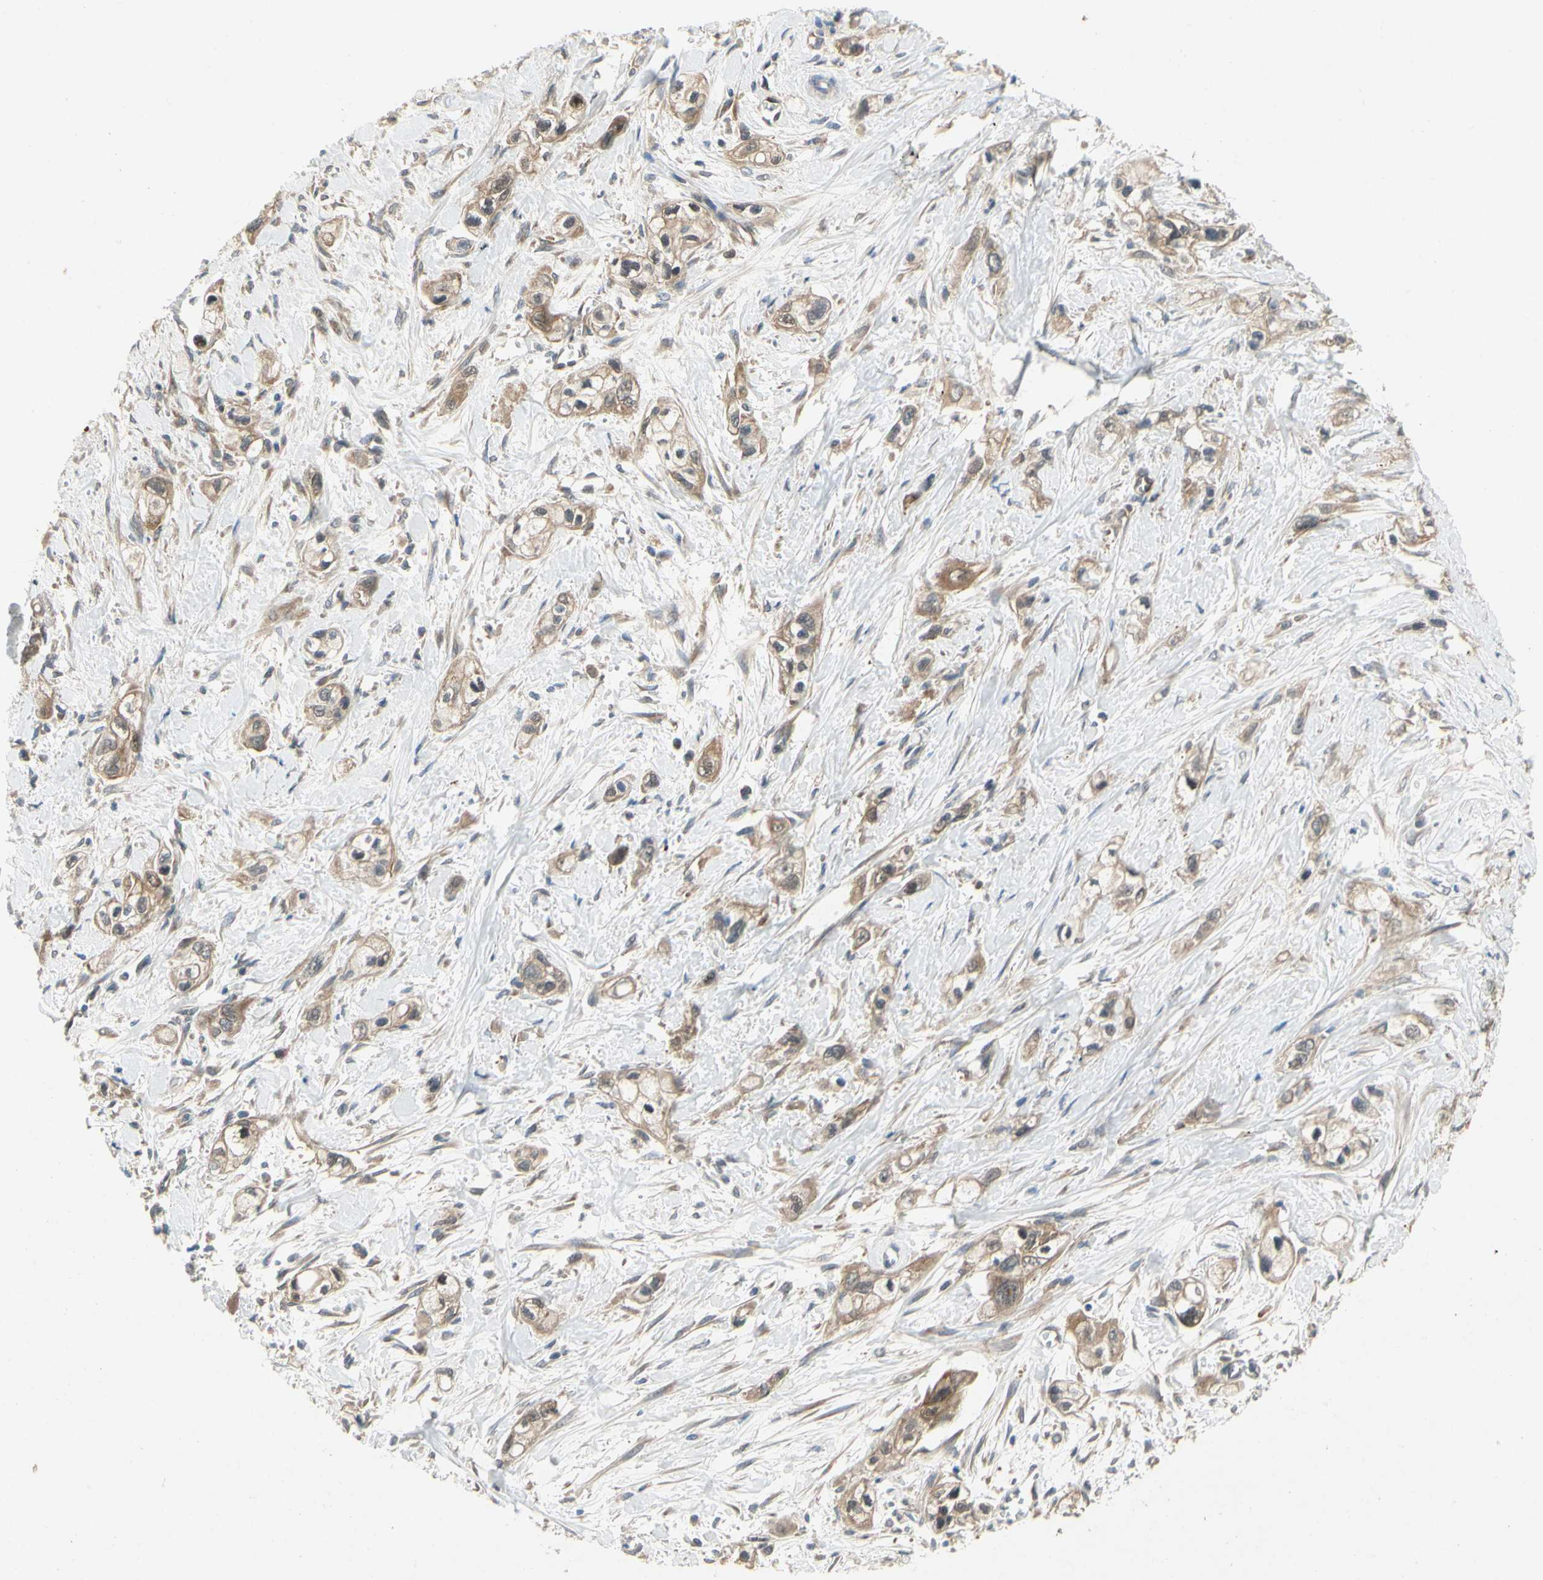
{"staining": {"intensity": "weak", "quantity": ">75%", "location": "cytoplasmic/membranous"}, "tissue": "pancreatic cancer", "cell_type": "Tumor cells", "image_type": "cancer", "snomed": [{"axis": "morphology", "description": "Adenocarcinoma, NOS"}, {"axis": "topography", "description": "Pancreas"}], "caption": "A brown stain labels weak cytoplasmic/membranous positivity of a protein in human pancreatic cancer tumor cells. The staining was performed using DAB, with brown indicating positive protein expression. Nuclei are stained blue with hematoxylin.", "gene": "TDRP", "patient": {"sex": "male", "age": 74}}